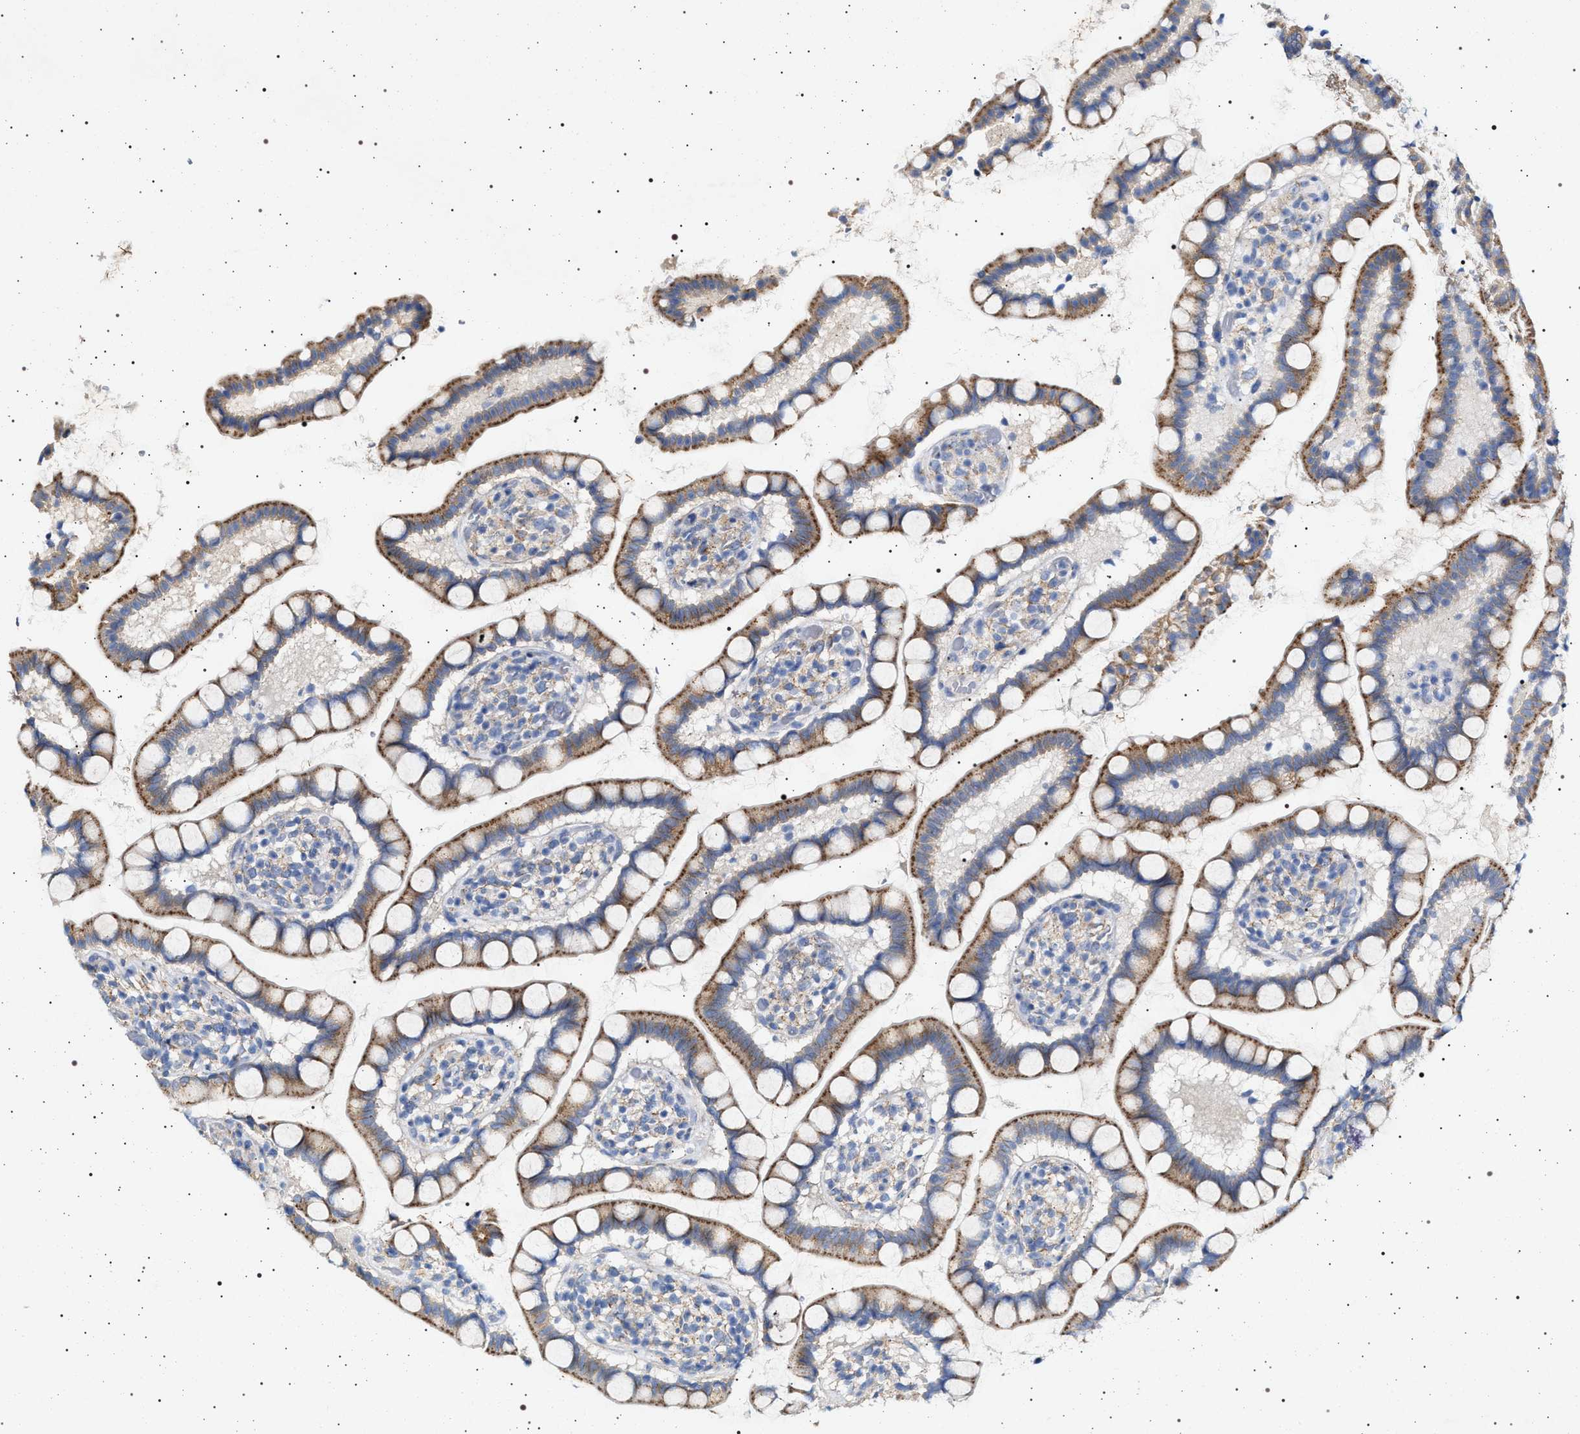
{"staining": {"intensity": "moderate", "quantity": "25%-75%", "location": "cytoplasmic/membranous"}, "tissue": "small intestine", "cell_type": "Glandular cells", "image_type": "normal", "snomed": [{"axis": "morphology", "description": "Normal tissue, NOS"}, {"axis": "topography", "description": "Small intestine"}], "caption": "This photomicrograph demonstrates immunohistochemistry staining of benign small intestine, with medium moderate cytoplasmic/membranous staining in about 25%-75% of glandular cells.", "gene": "NAALADL2", "patient": {"sex": "female", "age": 84}}